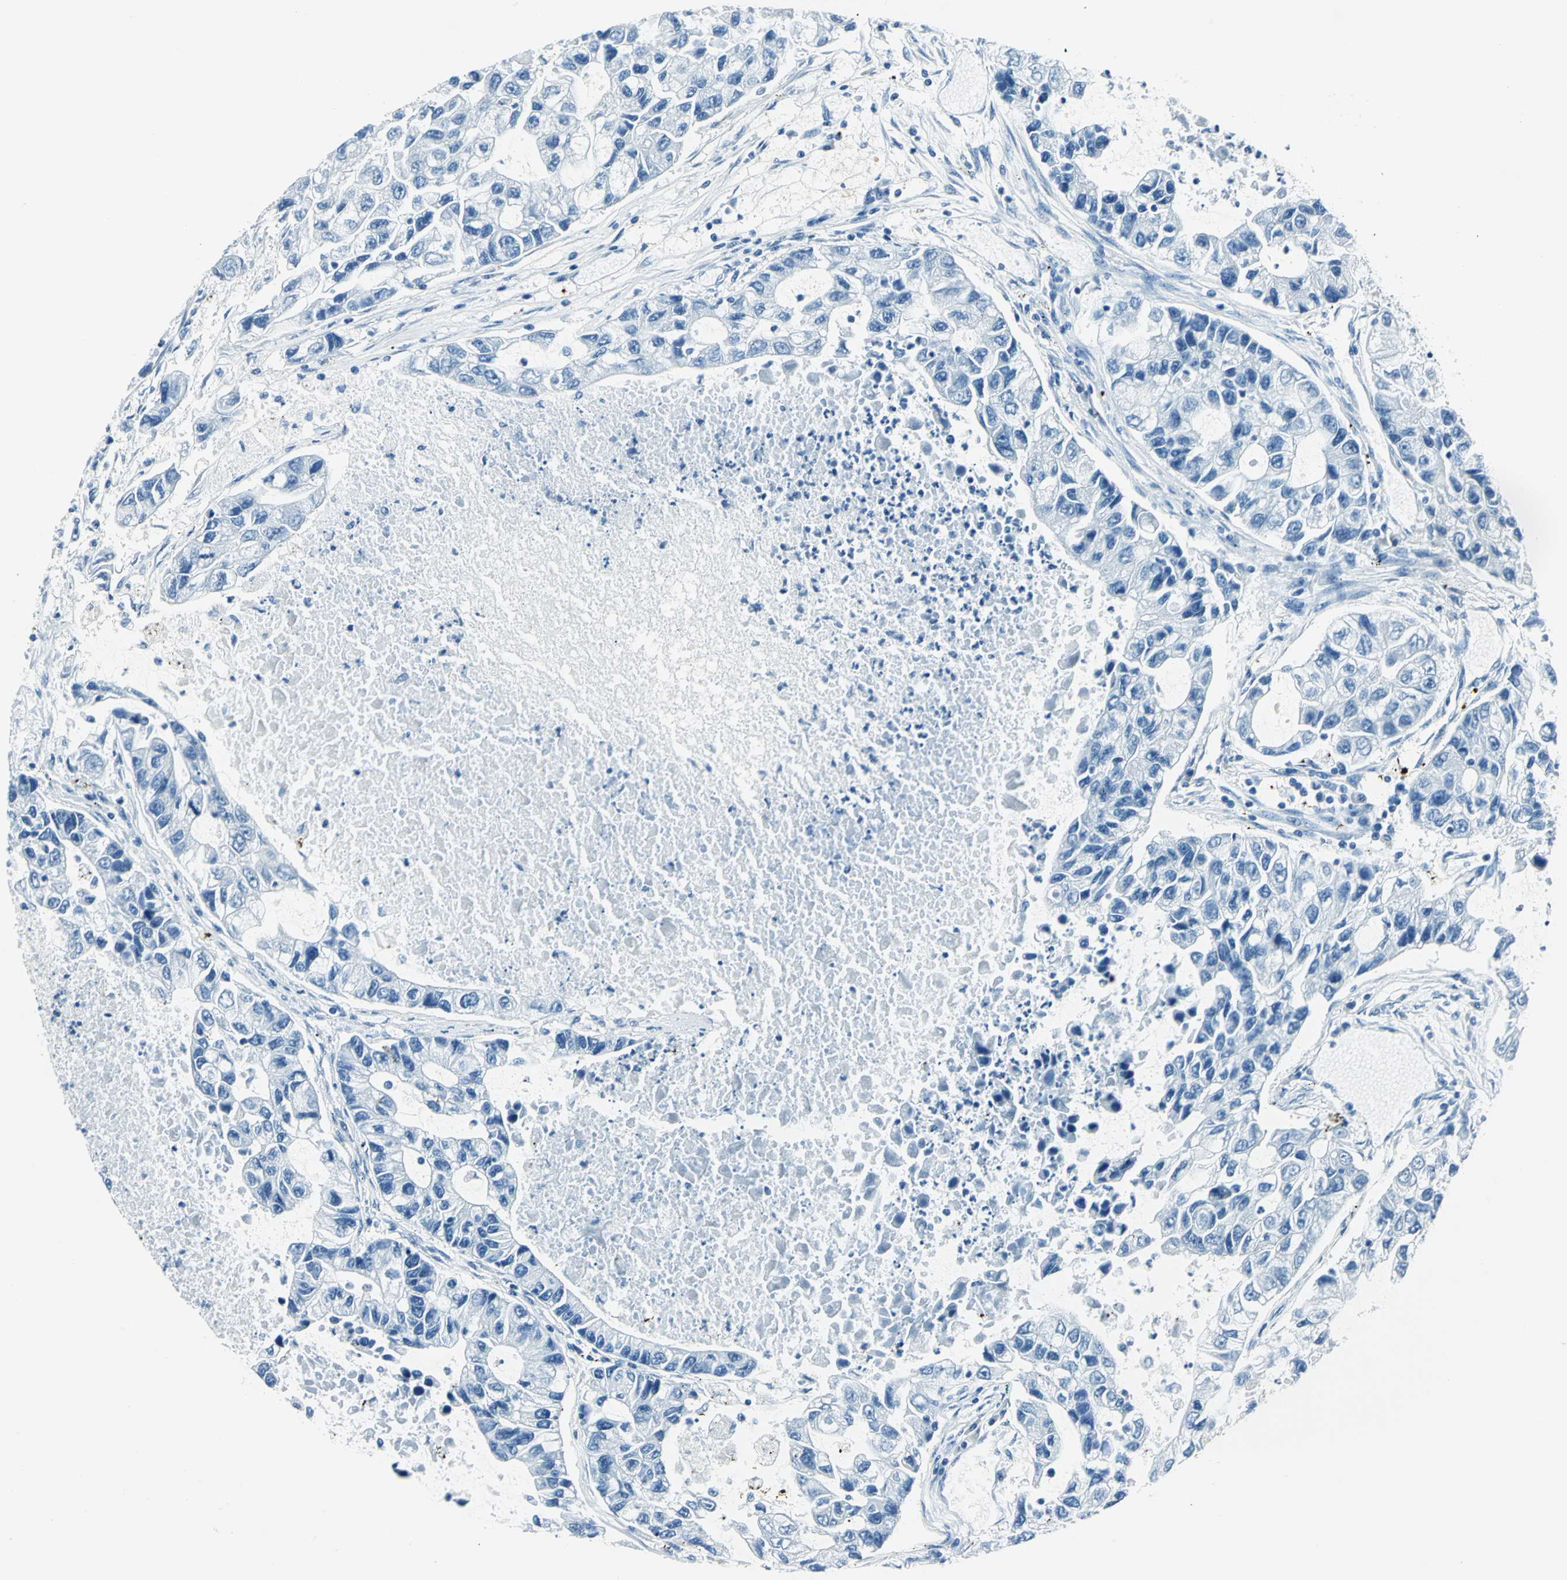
{"staining": {"intensity": "negative", "quantity": "none", "location": "none"}, "tissue": "lung cancer", "cell_type": "Tumor cells", "image_type": "cancer", "snomed": [{"axis": "morphology", "description": "Adenocarcinoma, NOS"}, {"axis": "topography", "description": "Lung"}], "caption": "Tumor cells show no significant protein expression in lung cancer. (DAB (3,3'-diaminobenzidine) immunohistochemistry, high magnification).", "gene": "AKR1A1", "patient": {"sex": "female", "age": 51}}